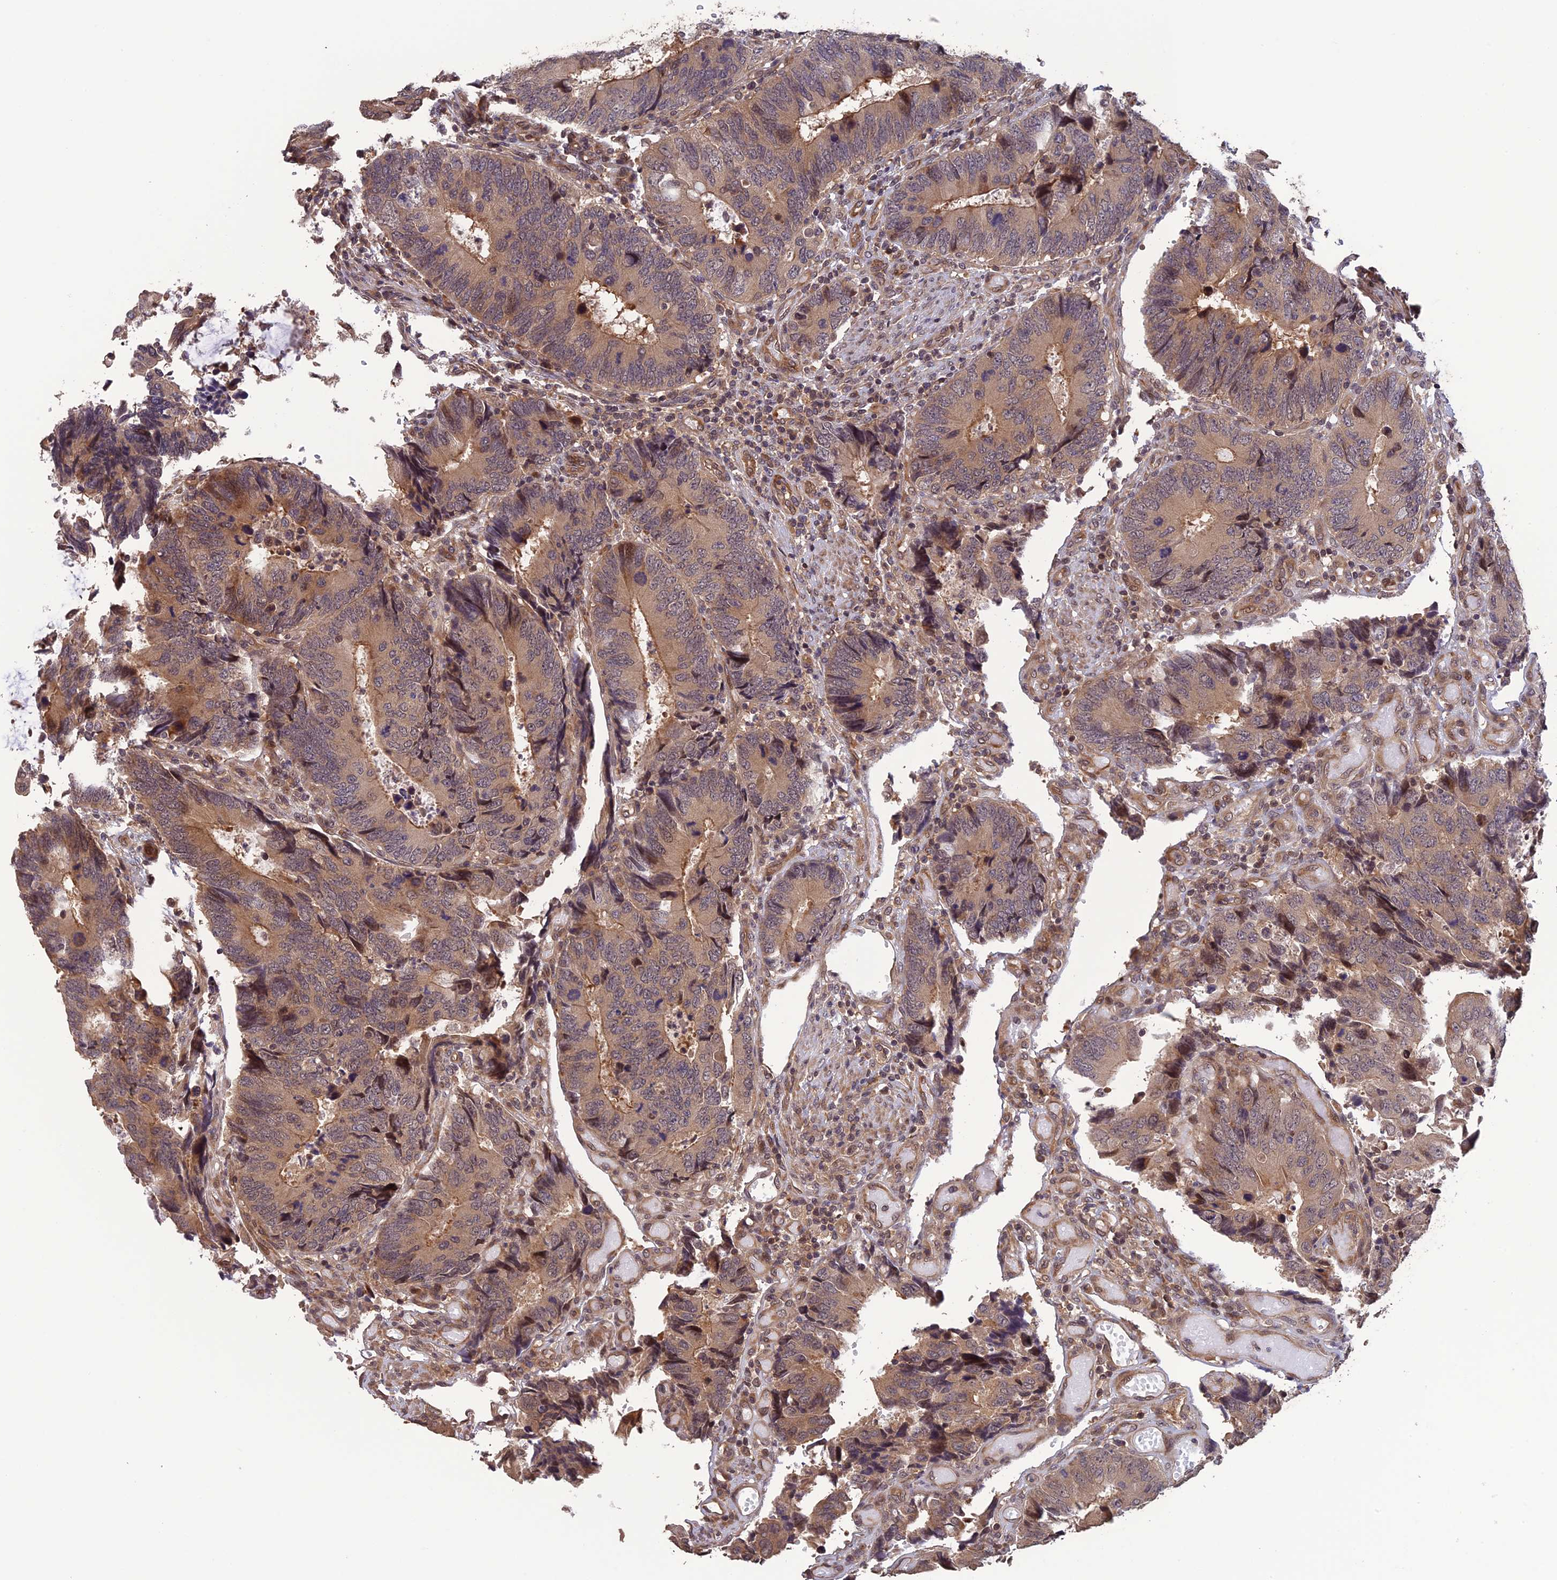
{"staining": {"intensity": "weak", "quantity": ">75%", "location": "cytoplasmic/membranous"}, "tissue": "colorectal cancer", "cell_type": "Tumor cells", "image_type": "cancer", "snomed": [{"axis": "morphology", "description": "Adenocarcinoma, NOS"}, {"axis": "topography", "description": "Colon"}], "caption": "There is low levels of weak cytoplasmic/membranous expression in tumor cells of colorectal cancer (adenocarcinoma), as demonstrated by immunohistochemical staining (brown color).", "gene": "LIN37", "patient": {"sex": "male", "age": 87}}